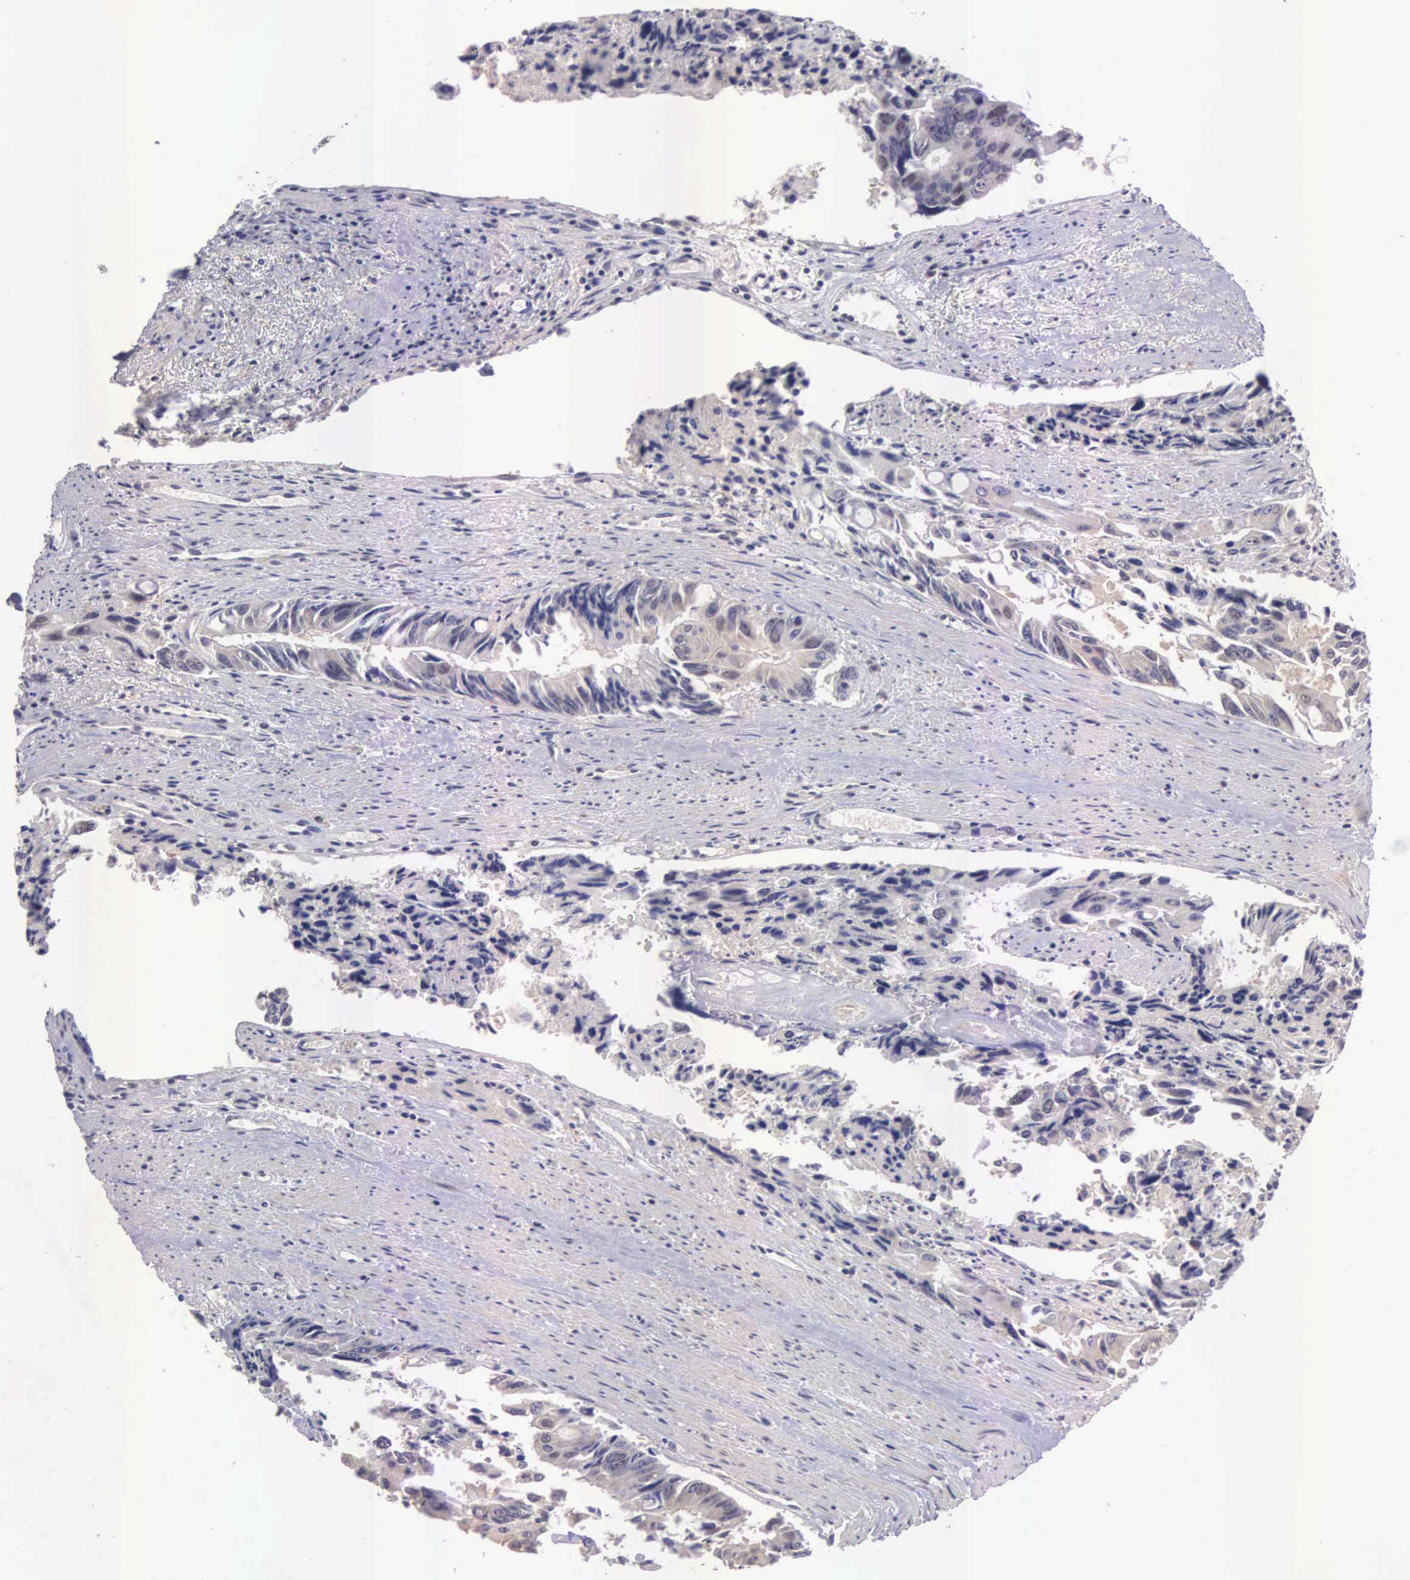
{"staining": {"intensity": "weak", "quantity": "<25%", "location": "cytoplasmic/membranous"}, "tissue": "colorectal cancer", "cell_type": "Tumor cells", "image_type": "cancer", "snomed": [{"axis": "morphology", "description": "Adenocarcinoma, NOS"}, {"axis": "topography", "description": "Rectum"}], "caption": "A high-resolution photomicrograph shows immunohistochemistry staining of colorectal adenocarcinoma, which reveals no significant positivity in tumor cells.", "gene": "CDC45", "patient": {"sex": "male", "age": 76}}